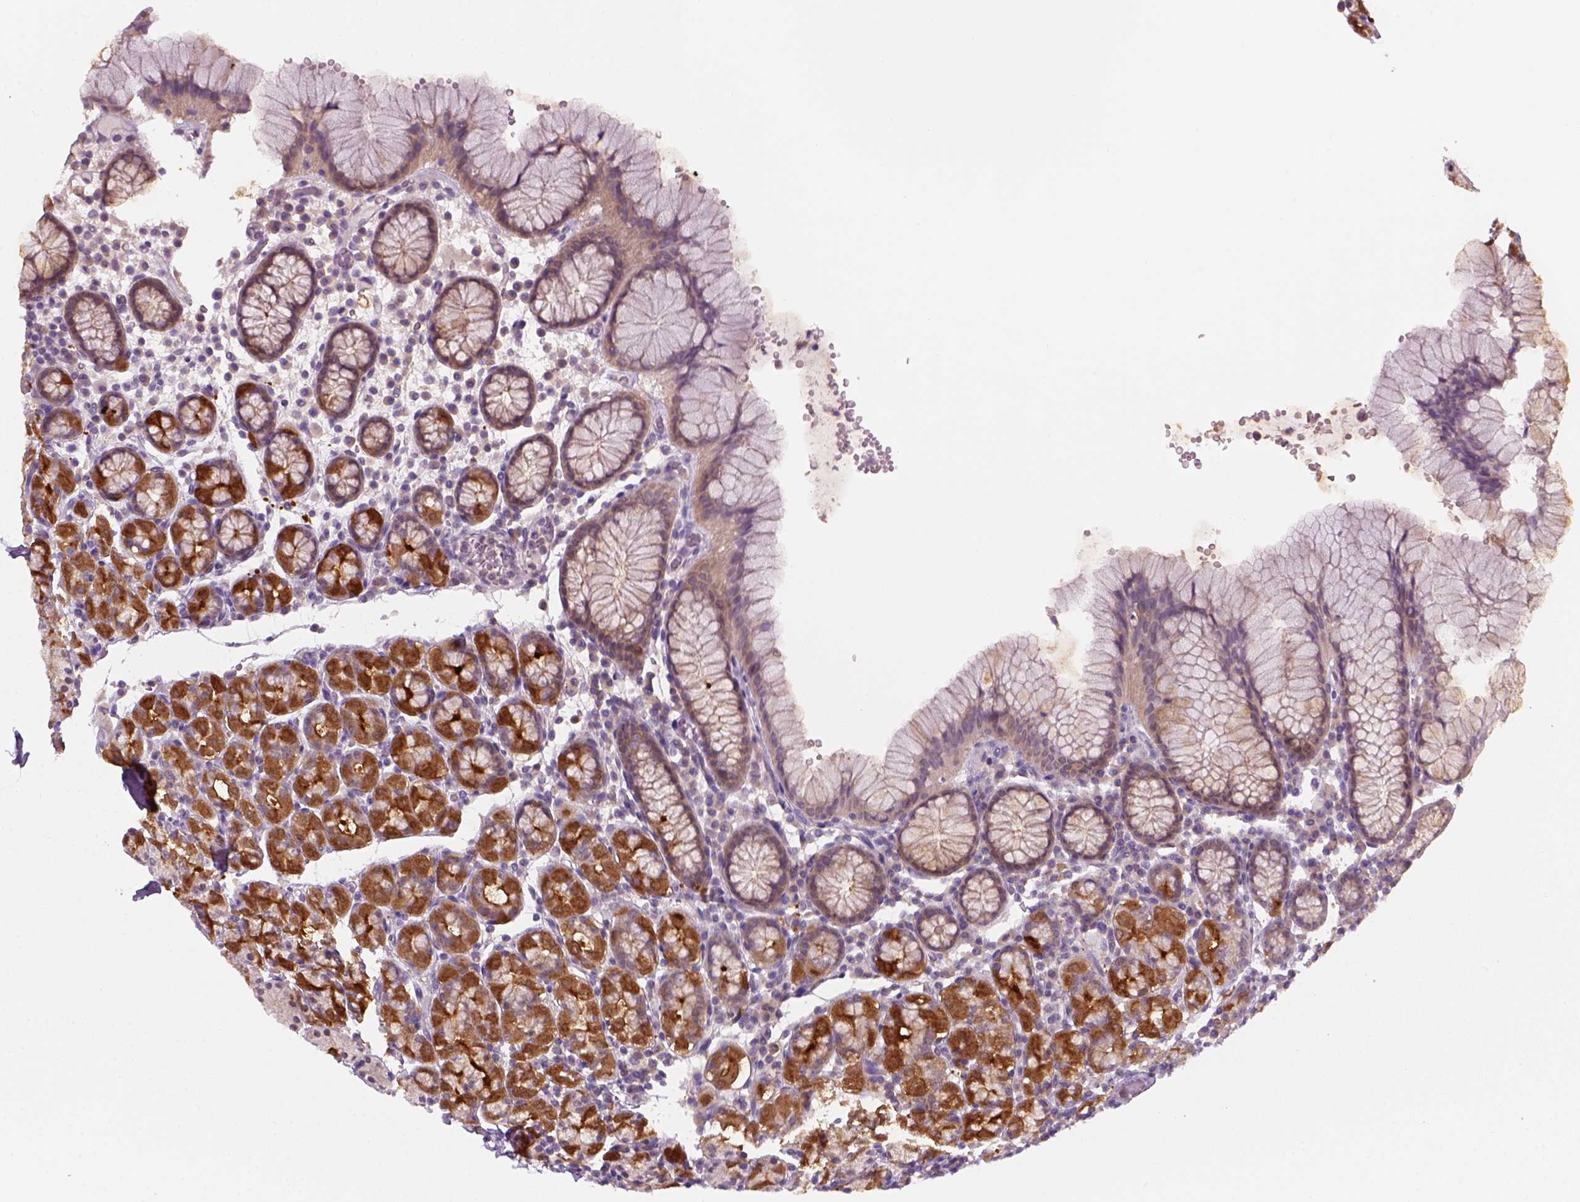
{"staining": {"intensity": "strong", "quantity": "25%-75%", "location": "cytoplasmic/membranous"}, "tissue": "stomach", "cell_type": "Glandular cells", "image_type": "normal", "snomed": [{"axis": "morphology", "description": "Normal tissue, NOS"}, {"axis": "topography", "description": "Stomach, upper"}, {"axis": "topography", "description": "Stomach"}], "caption": "Stomach stained for a protein exhibits strong cytoplasmic/membranous positivity in glandular cells.", "gene": "GOT1", "patient": {"sex": "male", "age": 62}}